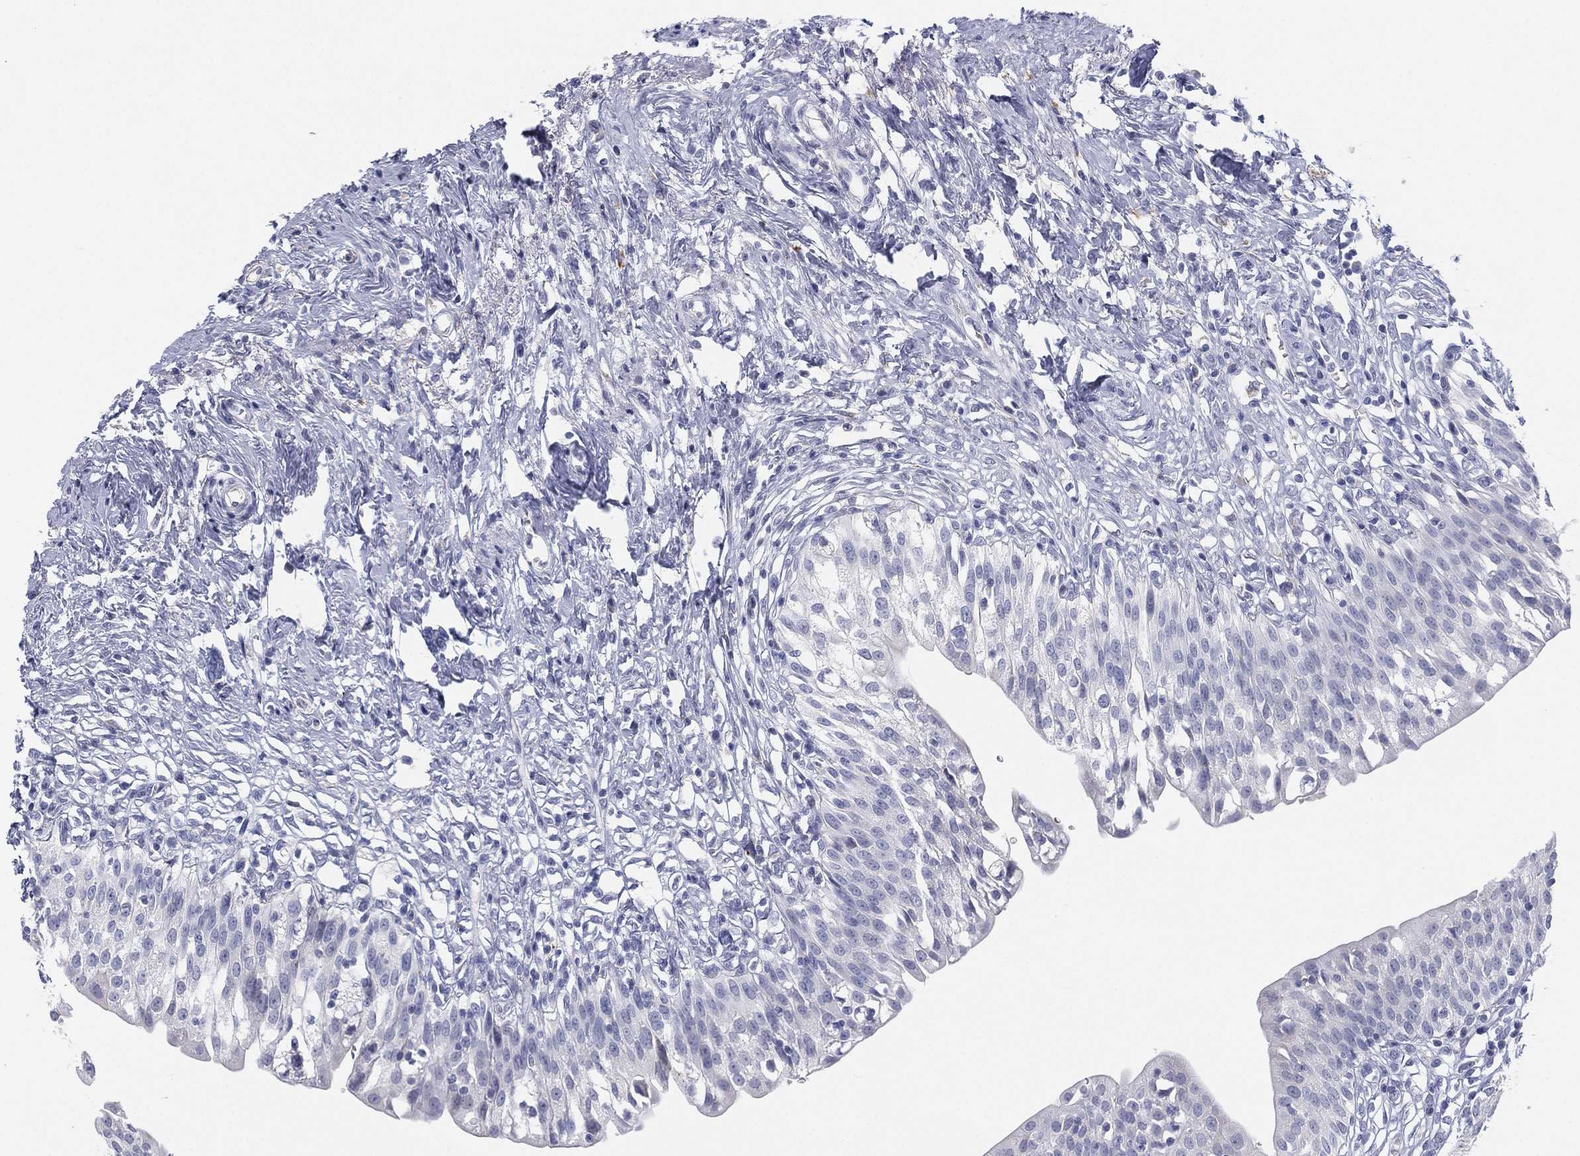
{"staining": {"intensity": "negative", "quantity": "none", "location": "none"}, "tissue": "urinary bladder", "cell_type": "Urothelial cells", "image_type": "normal", "snomed": [{"axis": "morphology", "description": "Normal tissue, NOS"}, {"axis": "topography", "description": "Urinary bladder"}], "caption": "A photomicrograph of urinary bladder stained for a protein shows no brown staining in urothelial cells. The staining was performed using DAB (3,3'-diaminobenzidine) to visualize the protein expression in brown, while the nuclei were stained in blue with hematoxylin (Magnification: 20x).", "gene": "MLF1", "patient": {"sex": "male", "age": 76}}